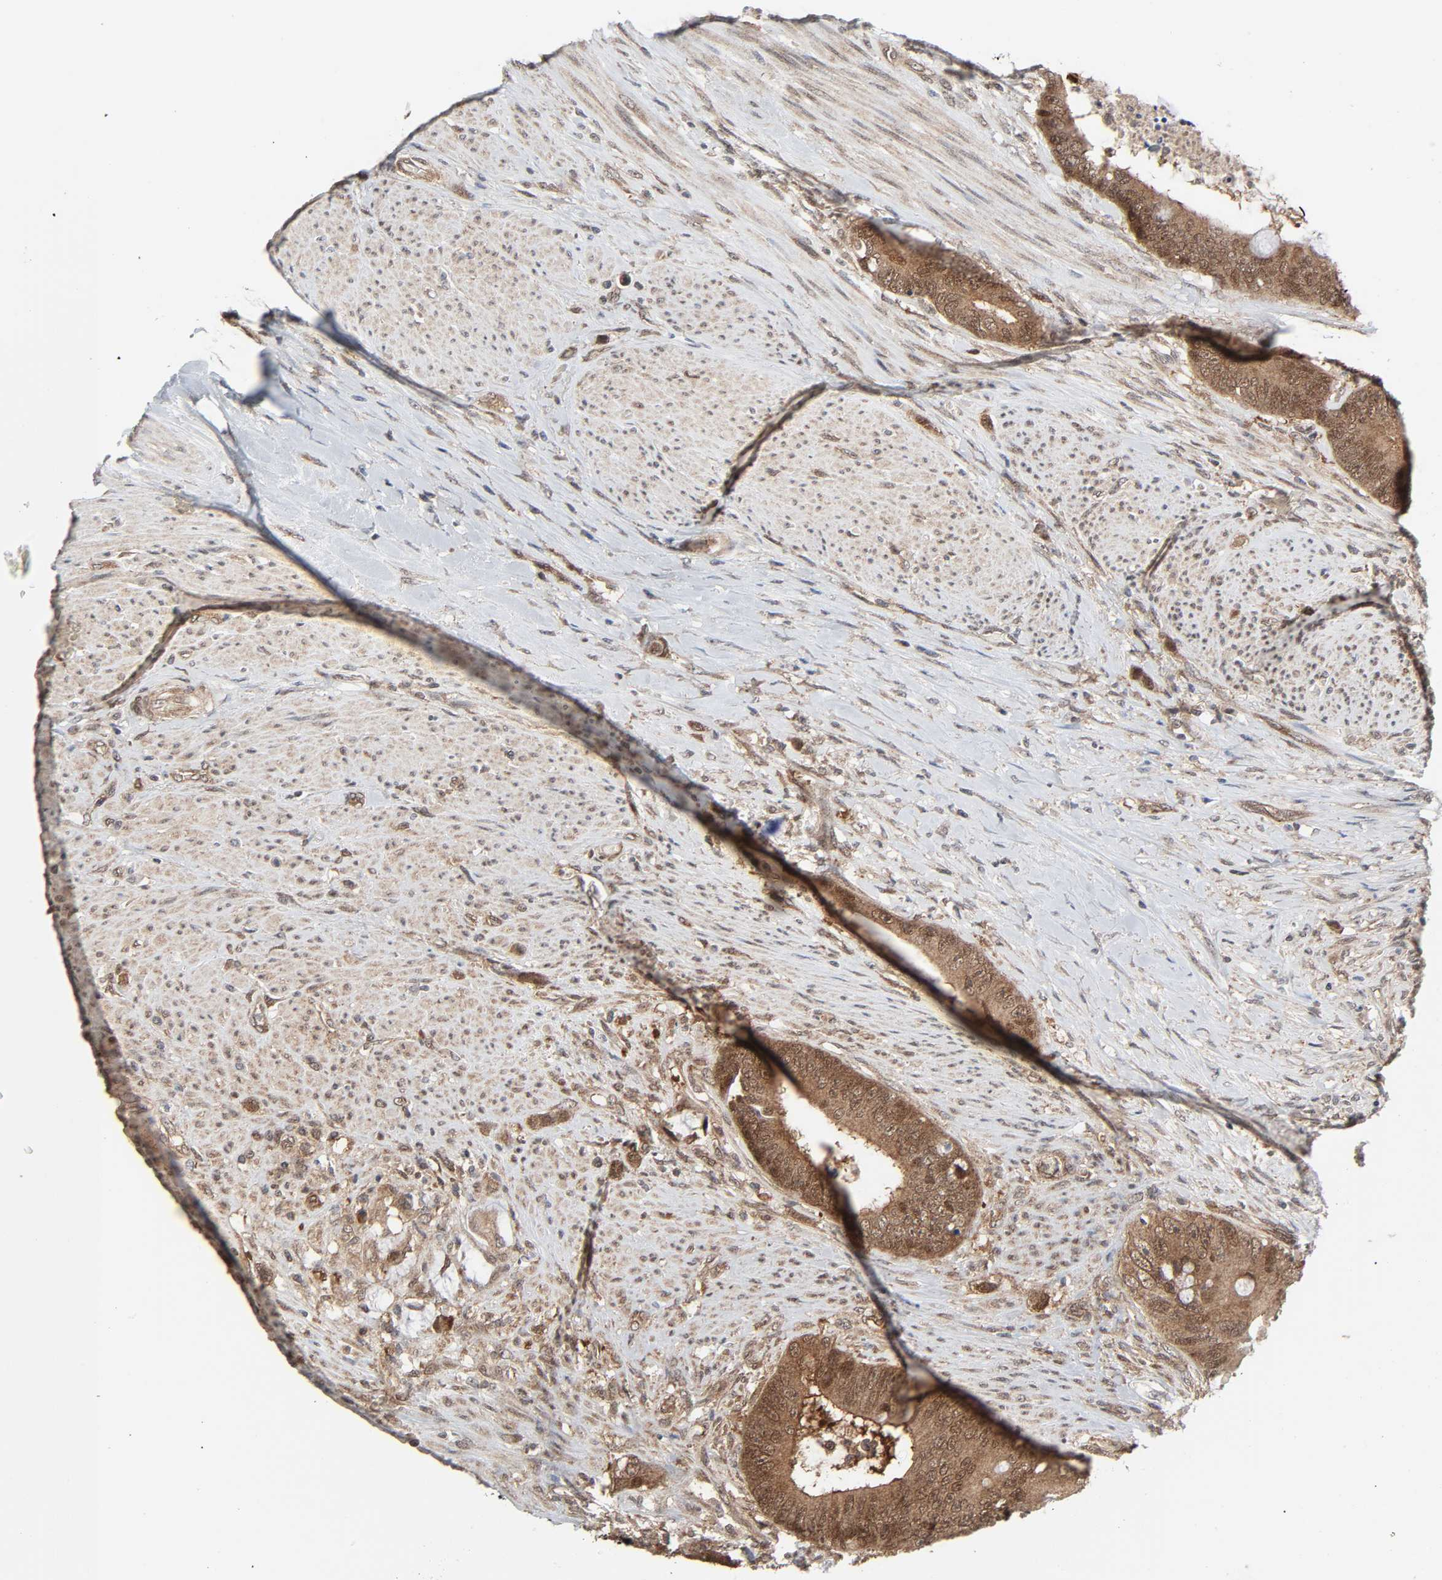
{"staining": {"intensity": "moderate", "quantity": ">75%", "location": "cytoplasmic/membranous,nuclear"}, "tissue": "colorectal cancer", "cell_type": "Tumor cells", "image_type": "cancer", "snomed": [{"axis": "morphology", "description": "Adenocarcinoma, NOS"}, {"axis": "topography", "description": "Rectum"}], "caption": "Immunohistochemical staining of human adenocarcinoma (colorectal) demonstrates moderate cytoplasmic/membranous and nuclear protein staining in about >75% of tumor cells. (DAB (3,3'-diaminobenzidine) IHC, brown staining for protein, blue staining for nuclei).", "gene": "GSK3A", "patient": {"sex": "female", "age": 77}}